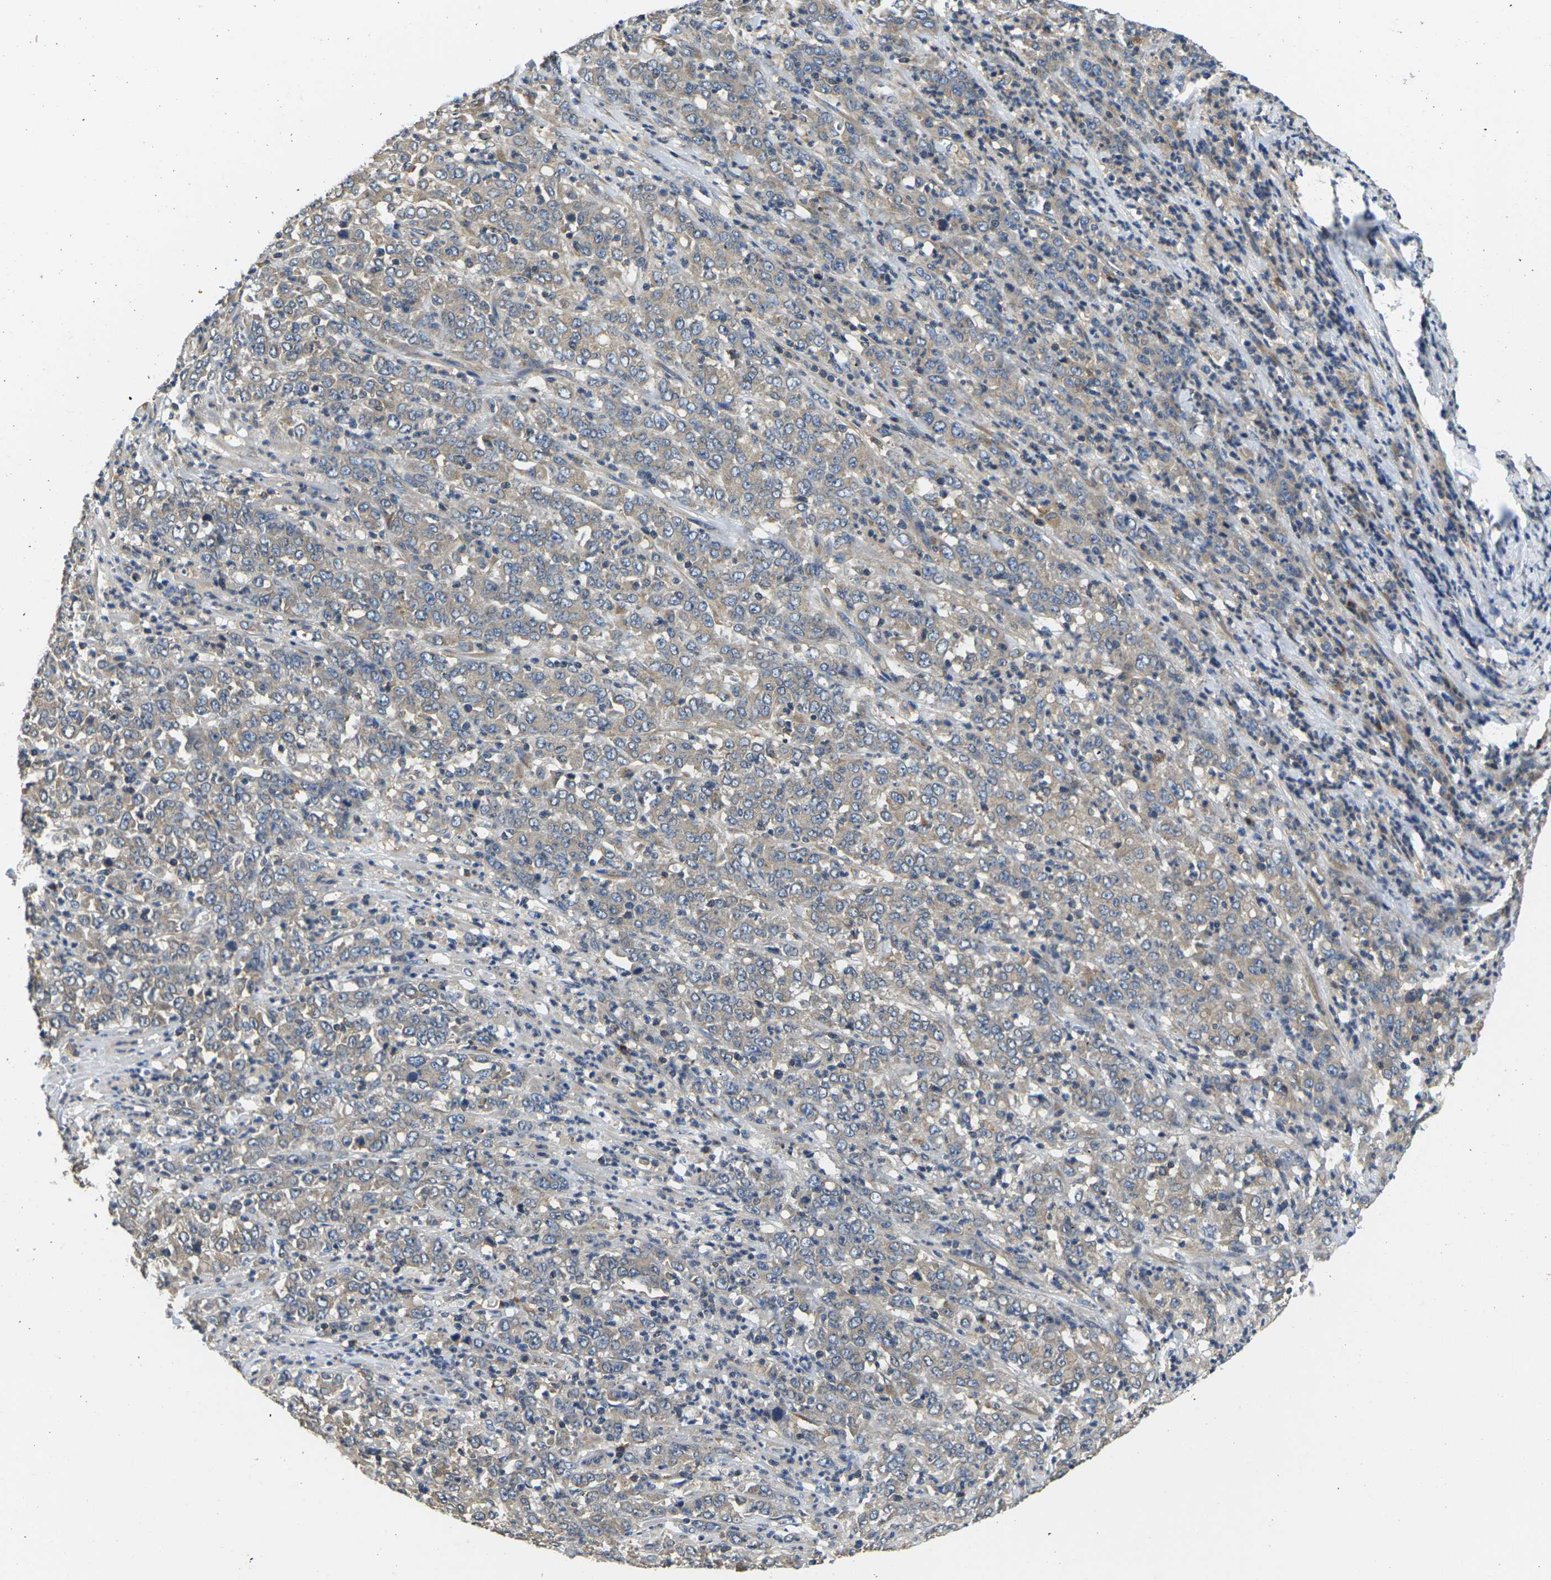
{"staining": {"intensity": "weak", "quantity": "25%-75%", "location": "cytoplasmic/membranous"}, "tissue": "stomach cancer", "cell_type": "Tumor cells", "image_type": "cancer", "snomed": [{"axis": "morphology", "description": "Adenocarcinoma, NOS"}, {"axis": "topography", "description": "Stomach, lower"}], "caption": "Stomach cancer (adenocarcinoma) stained for a protein reveals weak cytoplasmic/membranous positivity in tumor cells.", "gene": "TMCC2", "patient": {"sex": "female", "age": 71}}